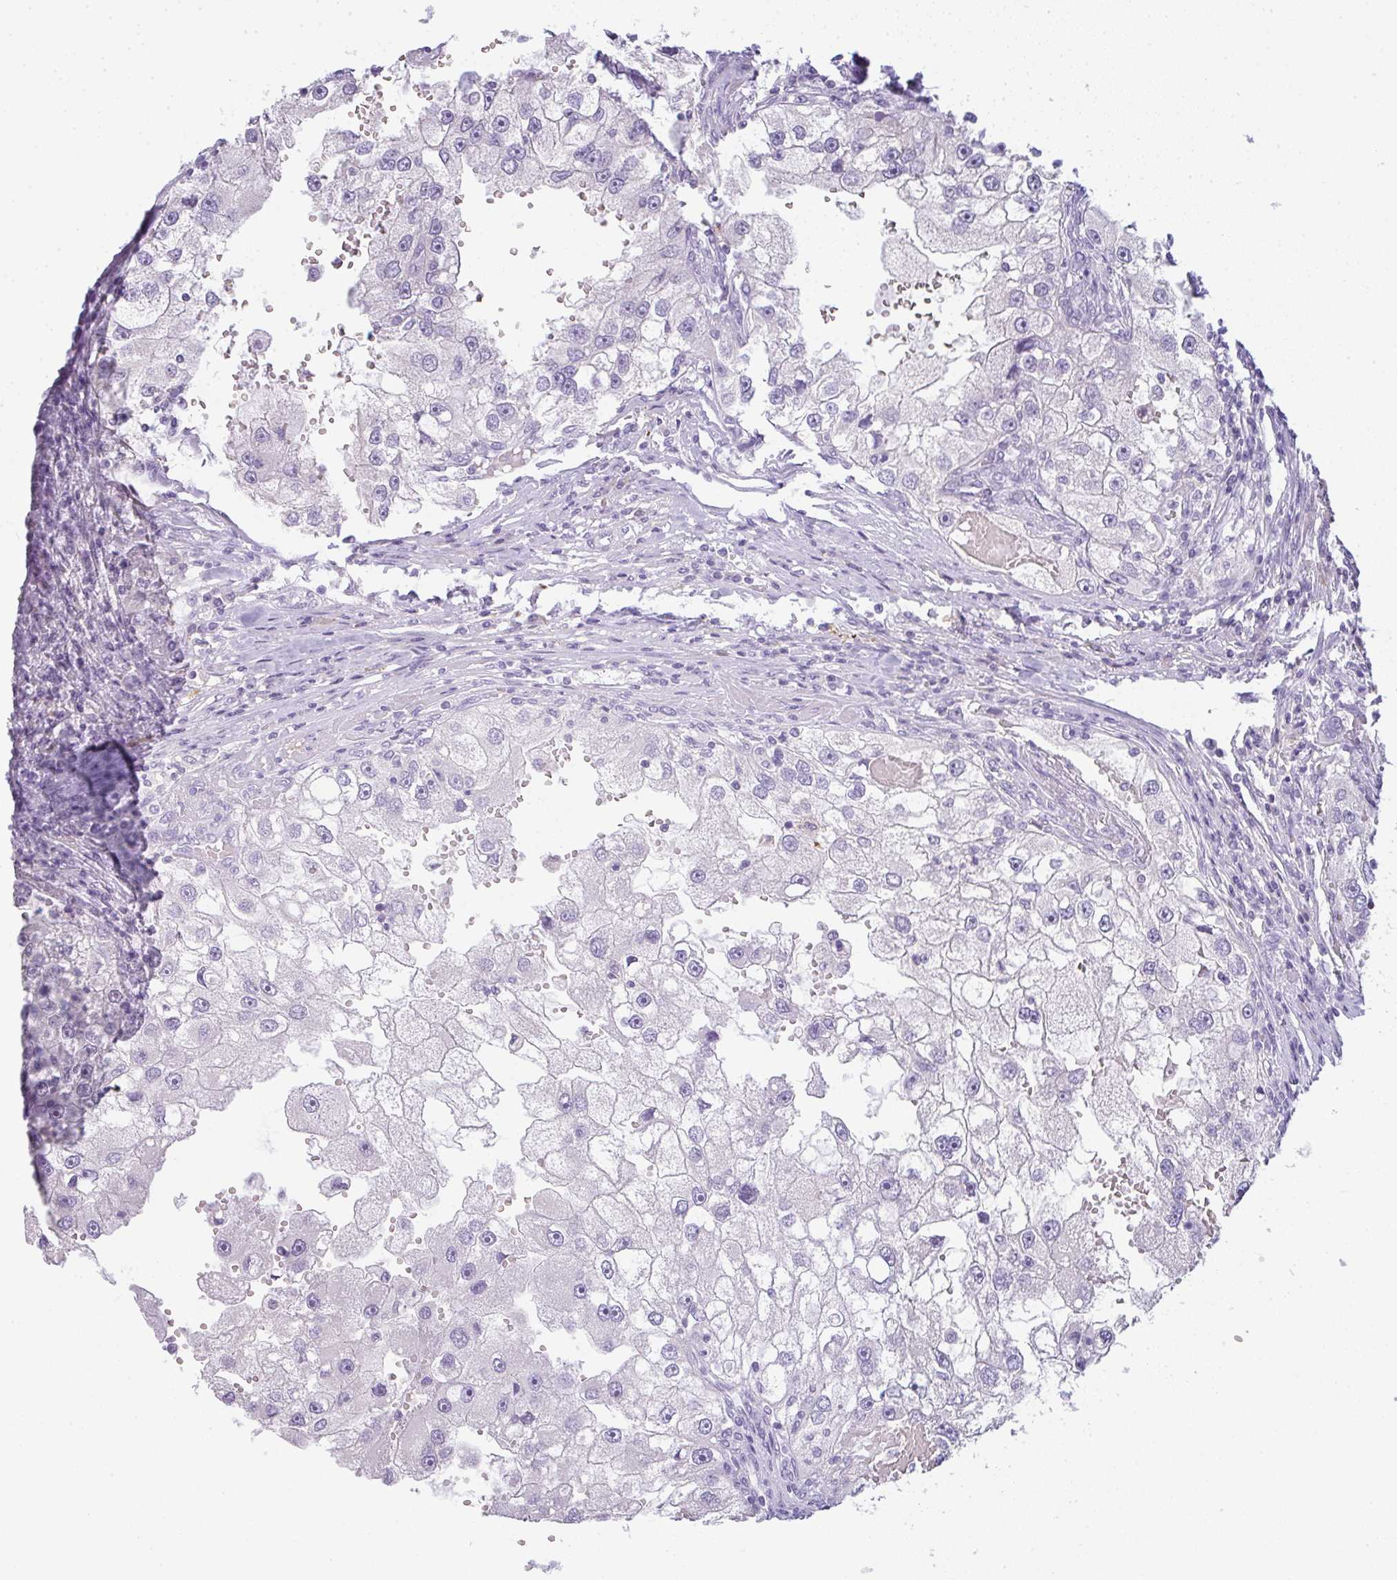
{"staining": {"intensity": "negative", "quantity": "none", "location": "none"}, "tissue": "renal cancer", "cell_type": "Tumor cells", "image_type": "cancer", "snomed": [{"axis": "morphology", "description": "Adenocarcinoma, NOS"}, {"axis": "topography", "description": "Kidney"}], "caption": "An IHC image of renal cancer is shown. There is no staining in tumor cells of renal cancer.", "gene": "LPAR4", "patient": {"sex": "male", "age": 63}}